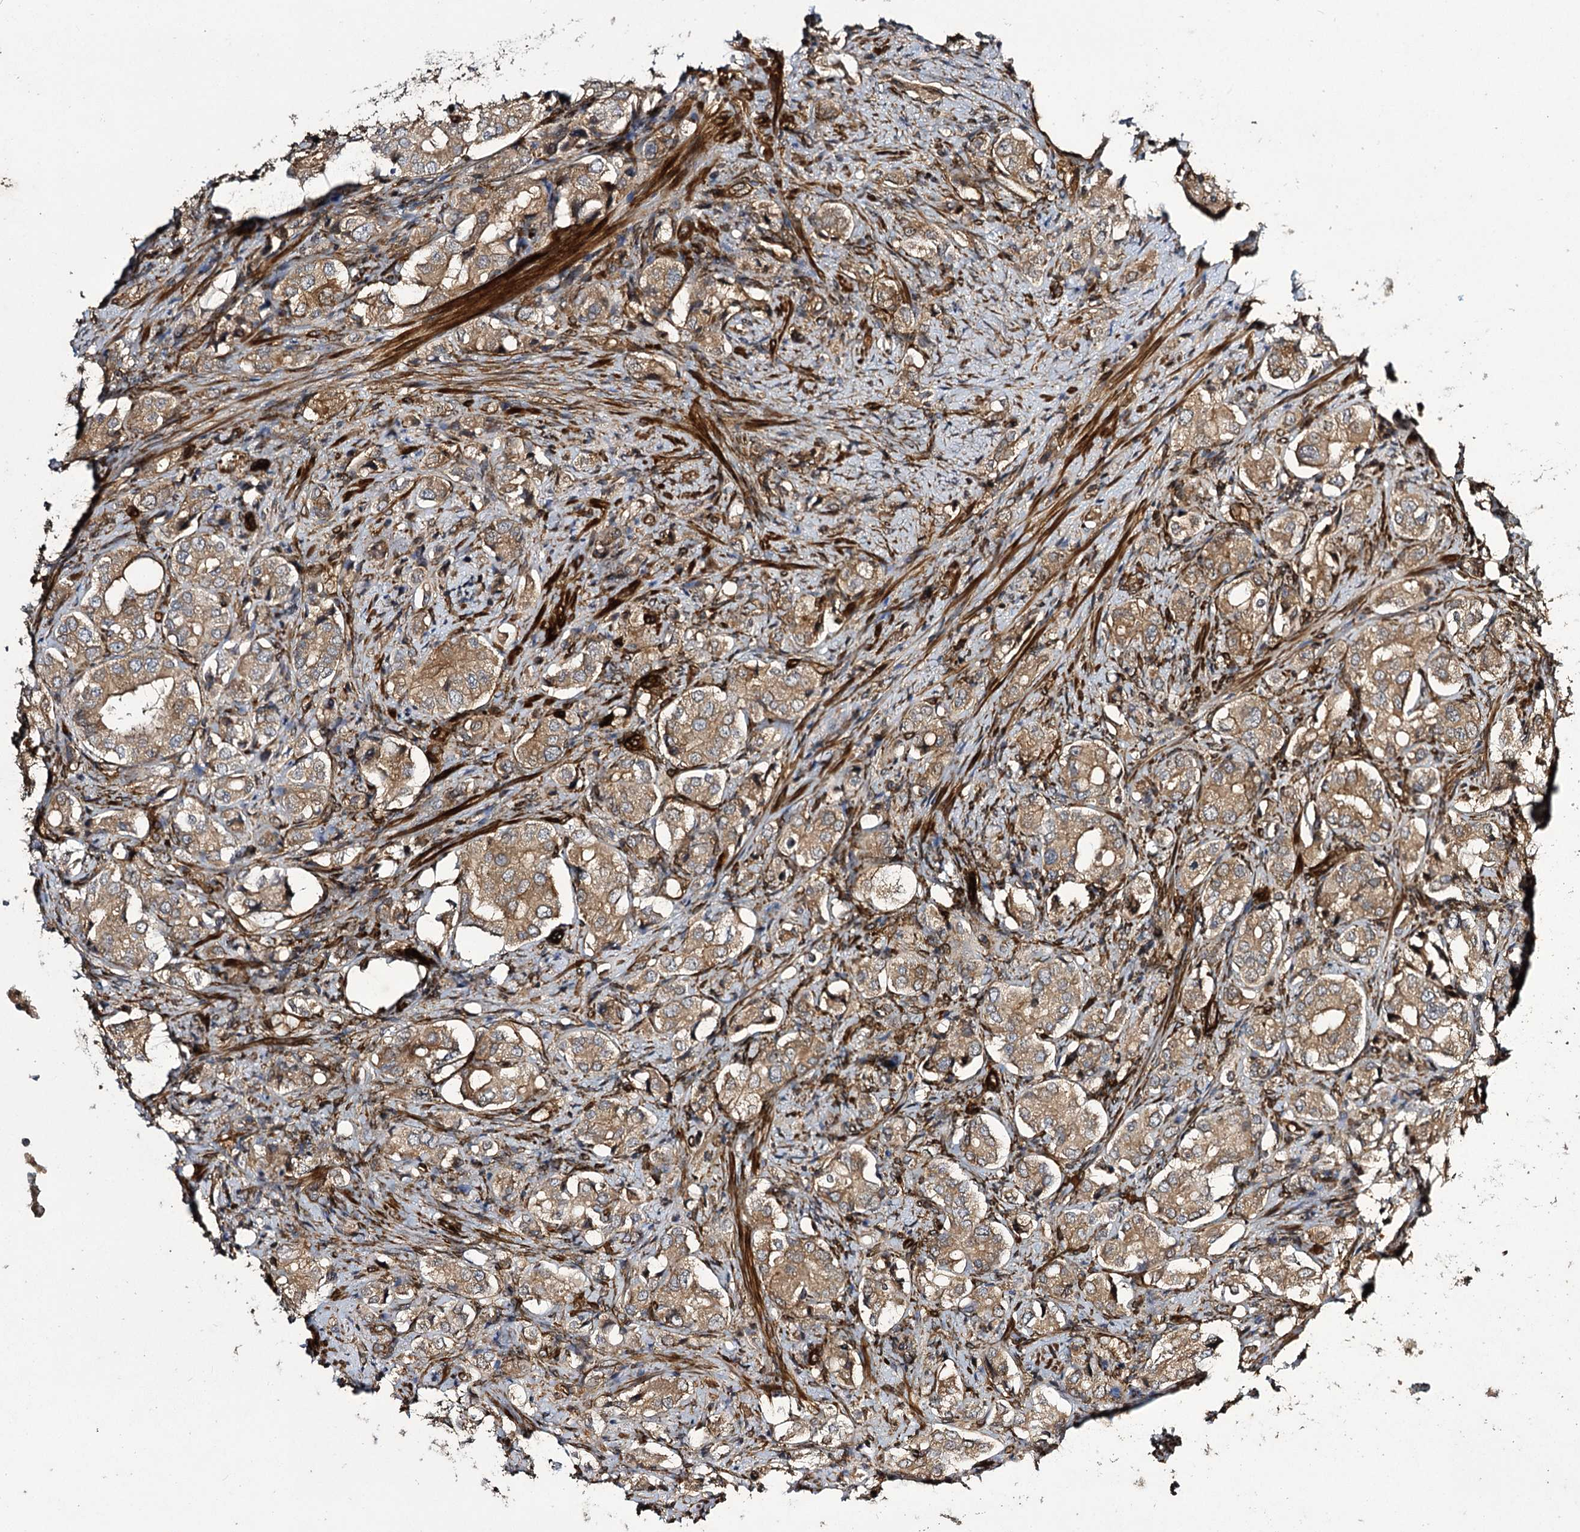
{"staining": {"intensity": "moderate", "quantity": ">75%", "location": "cytoplasmic/membranous"}, "tissue": "prostate cancer", "cell_type": "Tumor cells", "image_type": "cancer", "snomed": [{"axis": "morphology", "description": "Adenocarcinoma, High grade"}, {"axis": "topography", "description": "Prostate"}], "caption": "Prostate adenocarcinoma (high-grade) tissue reveals moderate cytoplasmic/membranous staining in approximately >75% of tumor cells", "gene": "MYO1C", "patient": {"sex": "male", "age": 65}}